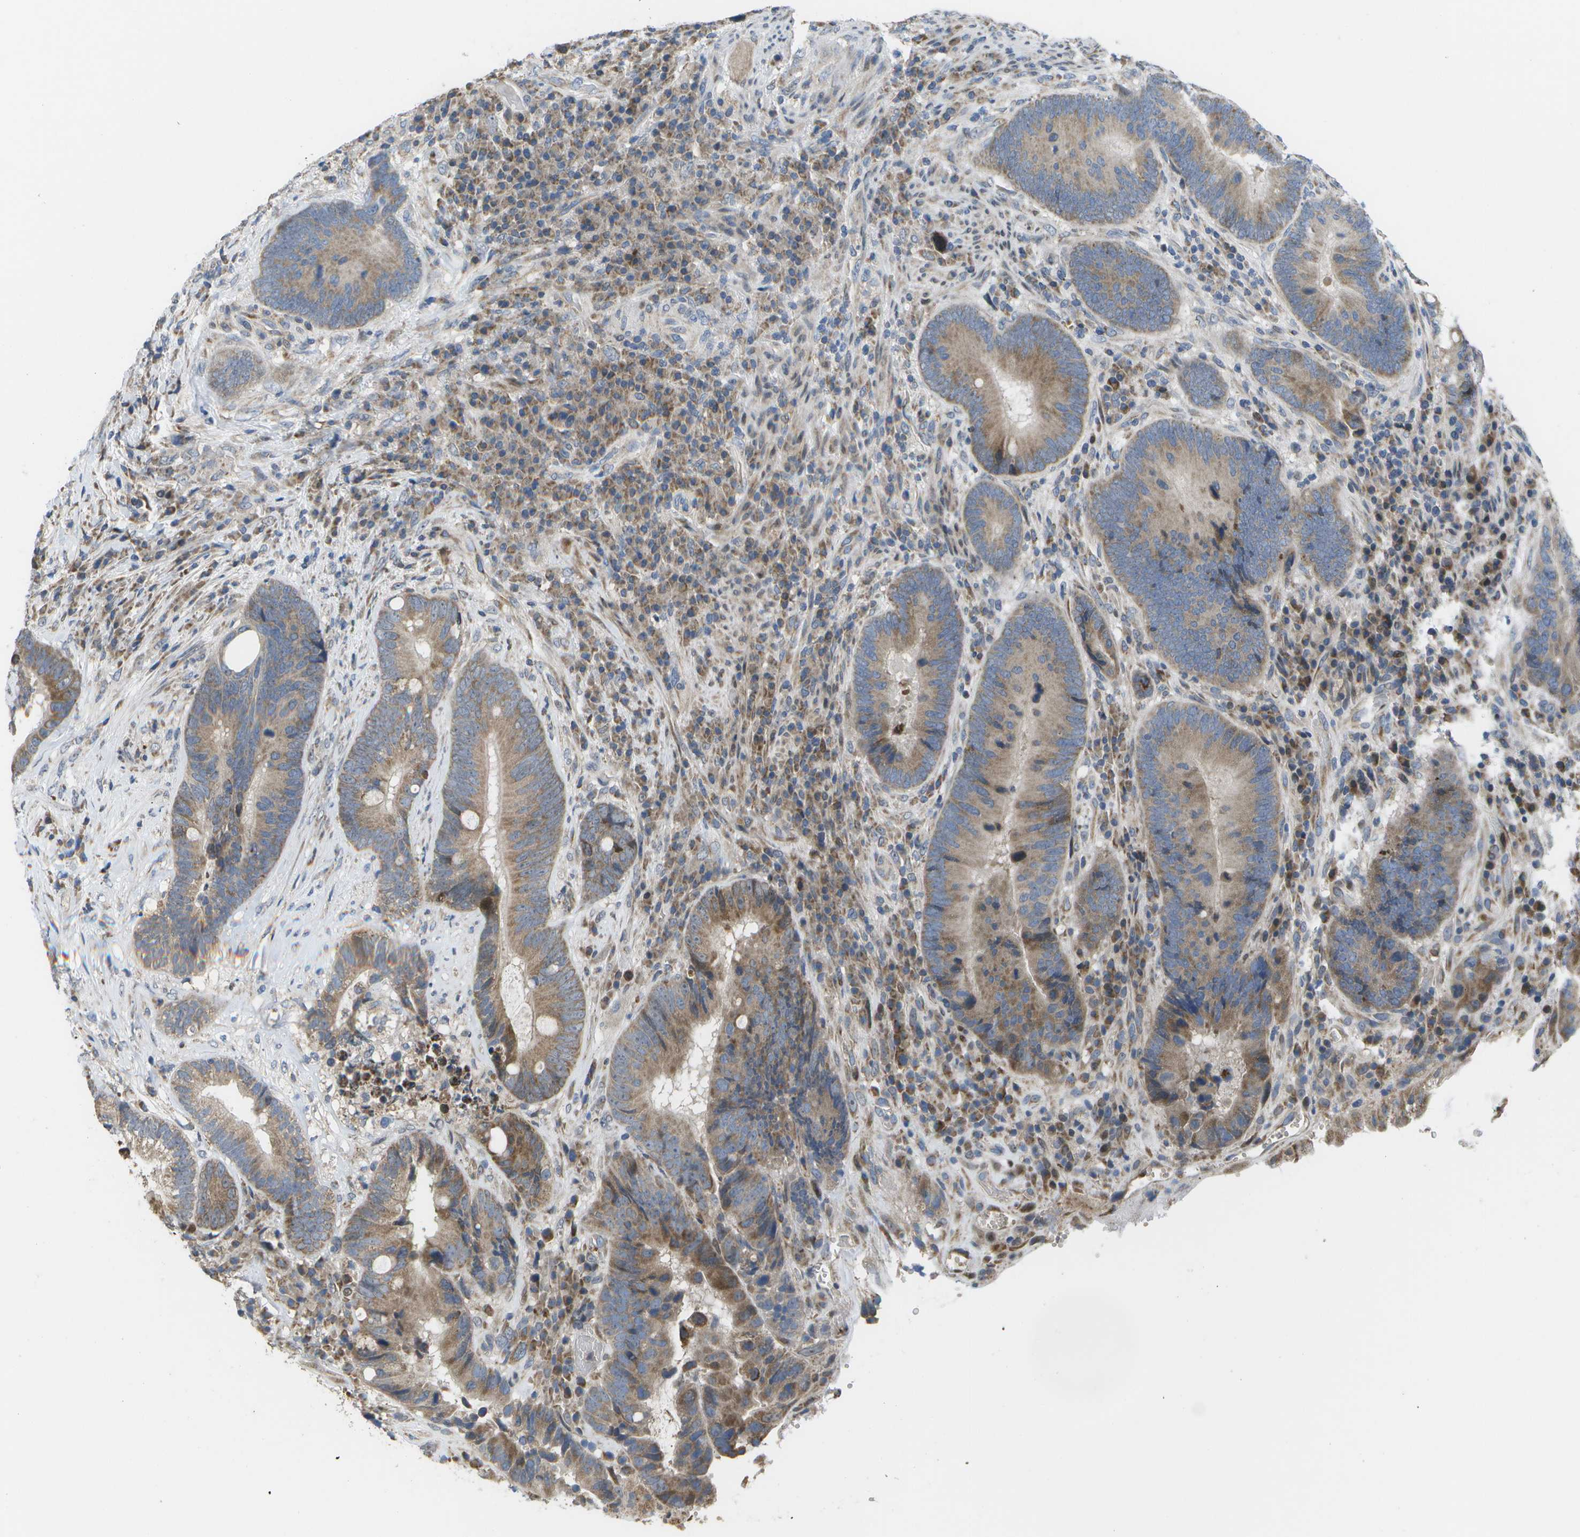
{"staining": {"intensity": "moderate", "quantity": ">75%", "location": "cytoplasmic/membranous"}, "tissue": "colorectal cancer", "cell_type": "Tumor cells", "image_type": "cancer", "snomed": [{"axis": "morphology", "description": "Adenocarcinoma, NOS"}, {"axis": "topography", "description": "Rectum"}], "caption": "A histopathology image showing moderate cytoplasmic/membranous positivity in about >75% of tumor cells in colorectal cancer, as visualized by brown immunohistochemical staining.", "gene": "HADHA", "patient": {"sex": "female", "age": 89}}